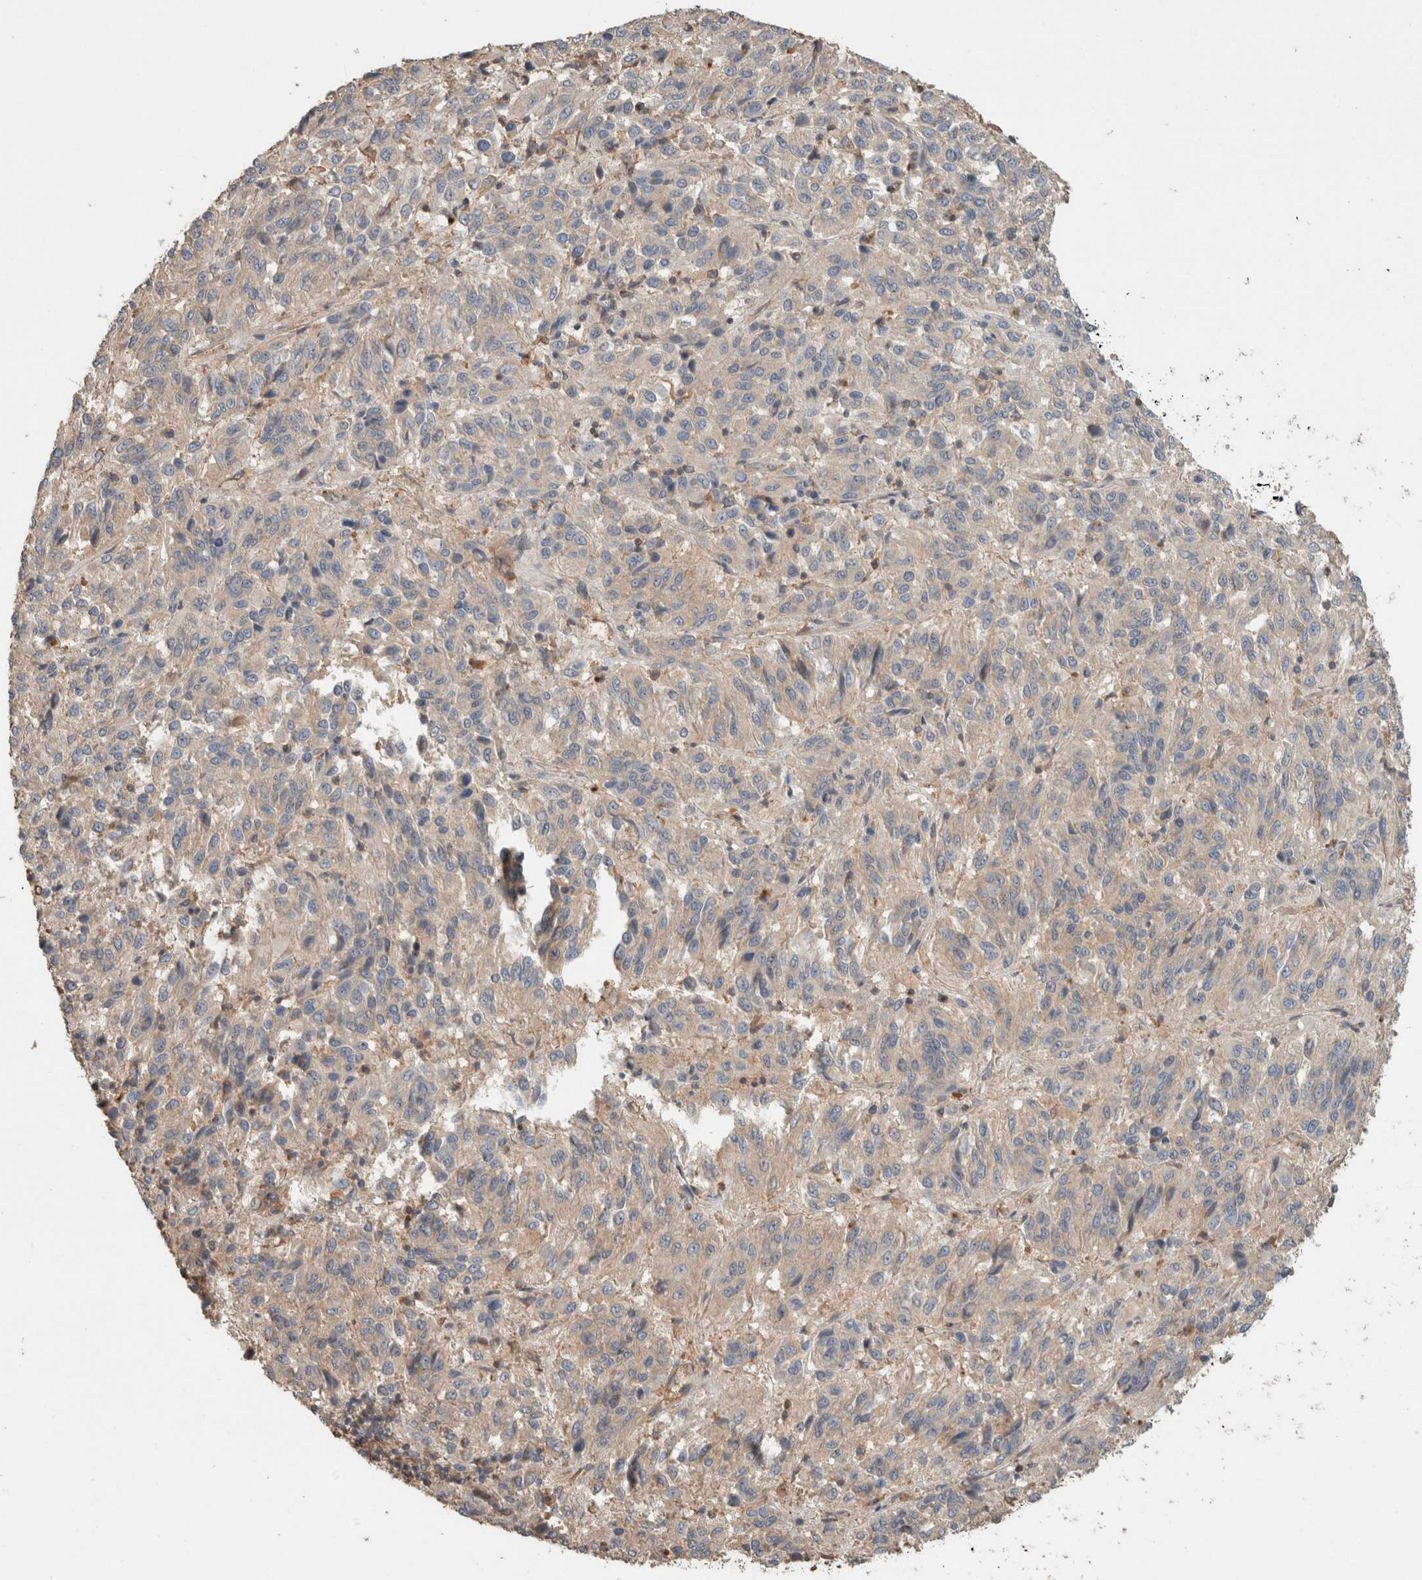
{"staining": {"intensity": "negative", "quantity": "none", "location": "none"}, "tissue": "melanoma", "cell_type": "Tumor cells", "image_type": "cancer", "snomed": [{"axis": "morphology", "description": "Malignant melanoma, Metastatic site"}, {"axis": "topography", "description": "Lung"}], "caption": "Image shows no significant protein positivity in tumor cells of melanoma.", "gene": "EIF4G3", "patient": {"sex": "male", "age": 64}}